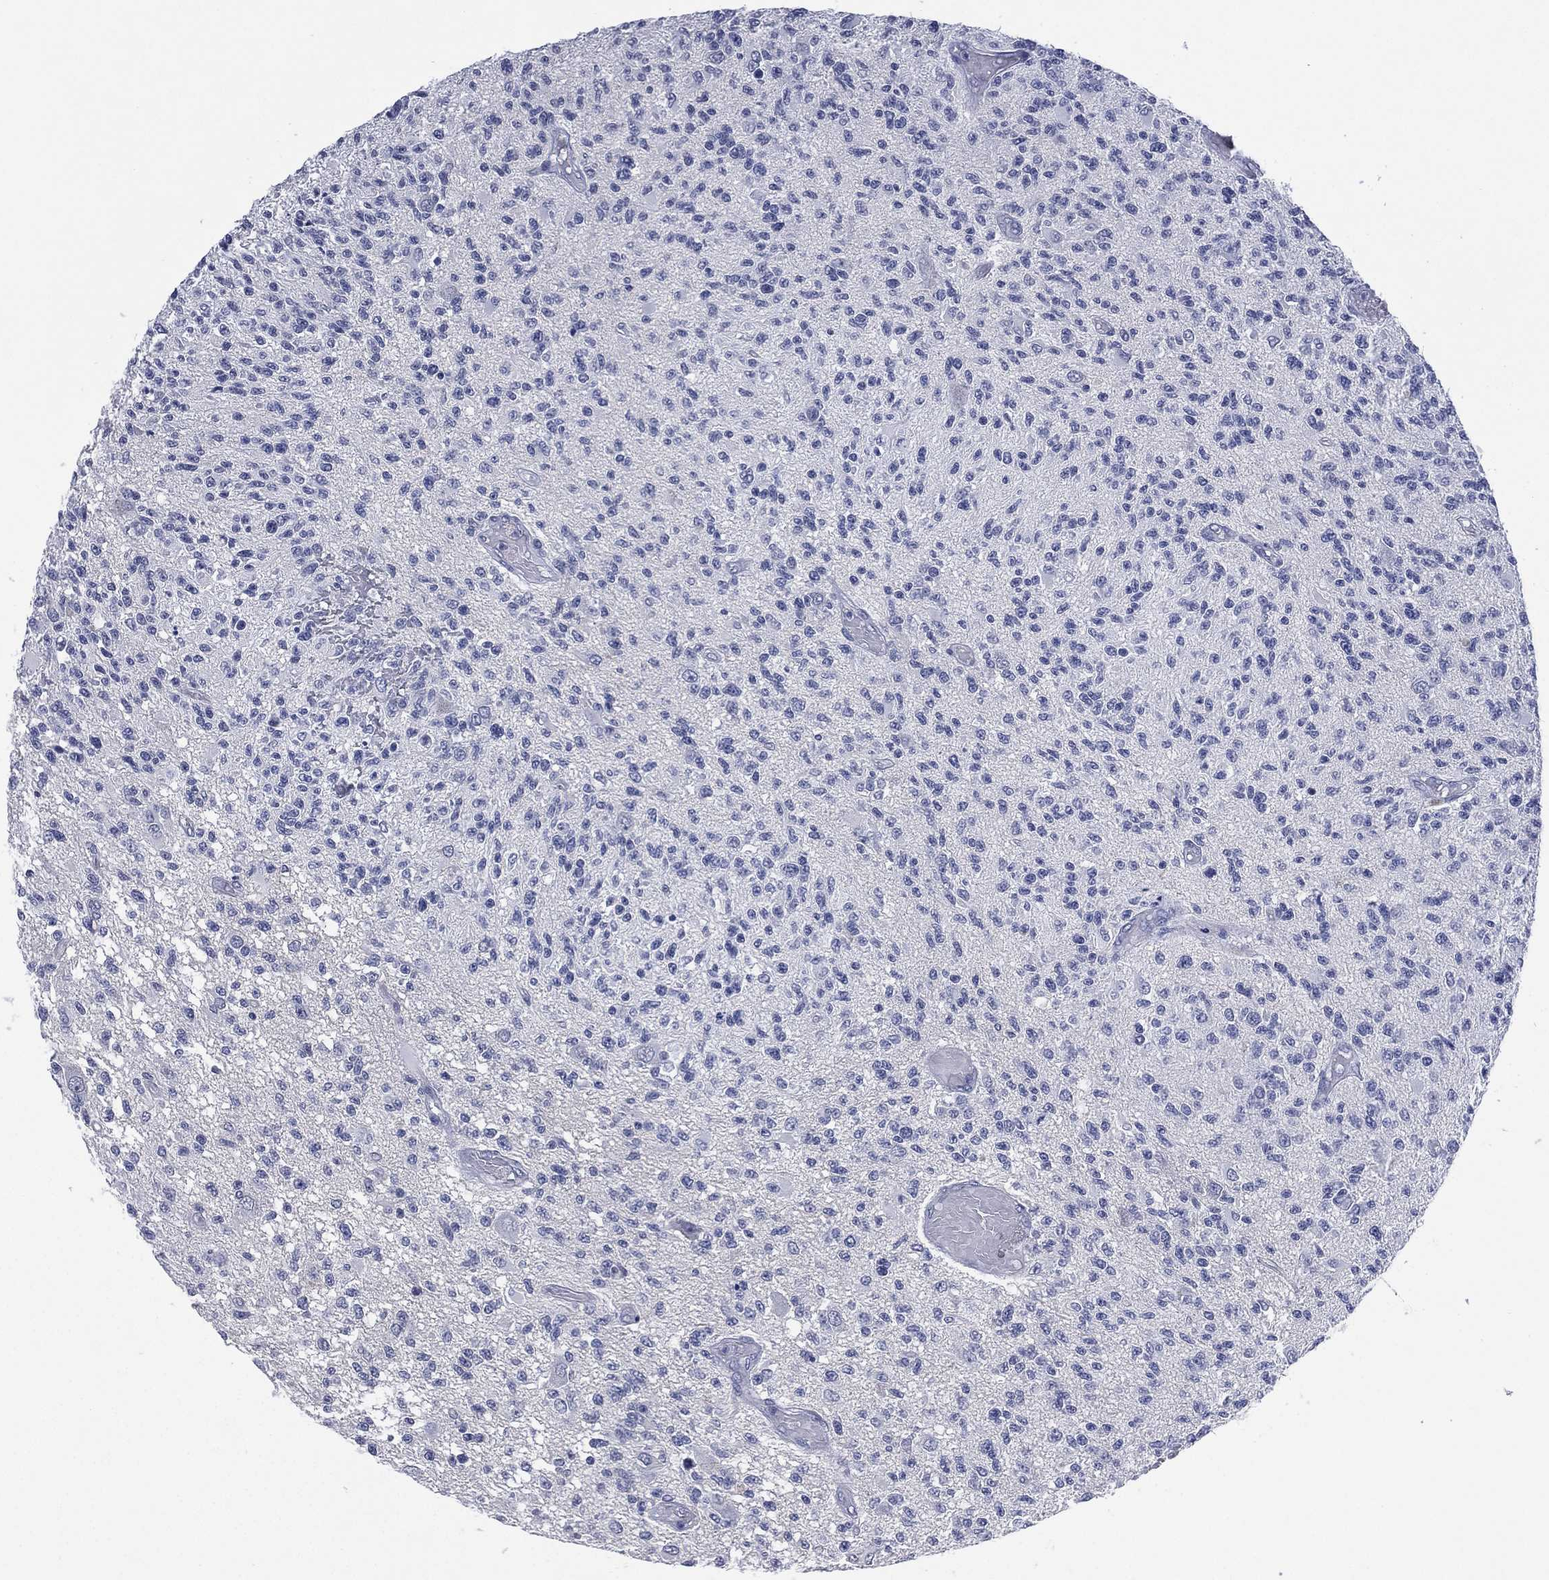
{"staining": {"intensity": "negative", "quantity": "none", "location": "none"}, "tissue": "glioma", "cell_type": "Tumor cells", "image_type": "cancer", "snomed": [{"axis": "morphology", "description": "Glioma, malignant, High grade"}, {"axis": "topography", "description": "Brain"}], "caption": "A photomicrograph of human glioma is negative for staining in tumor cells.", "gene": "KRT35", "patient": {"sex": "female", "age": 63}}